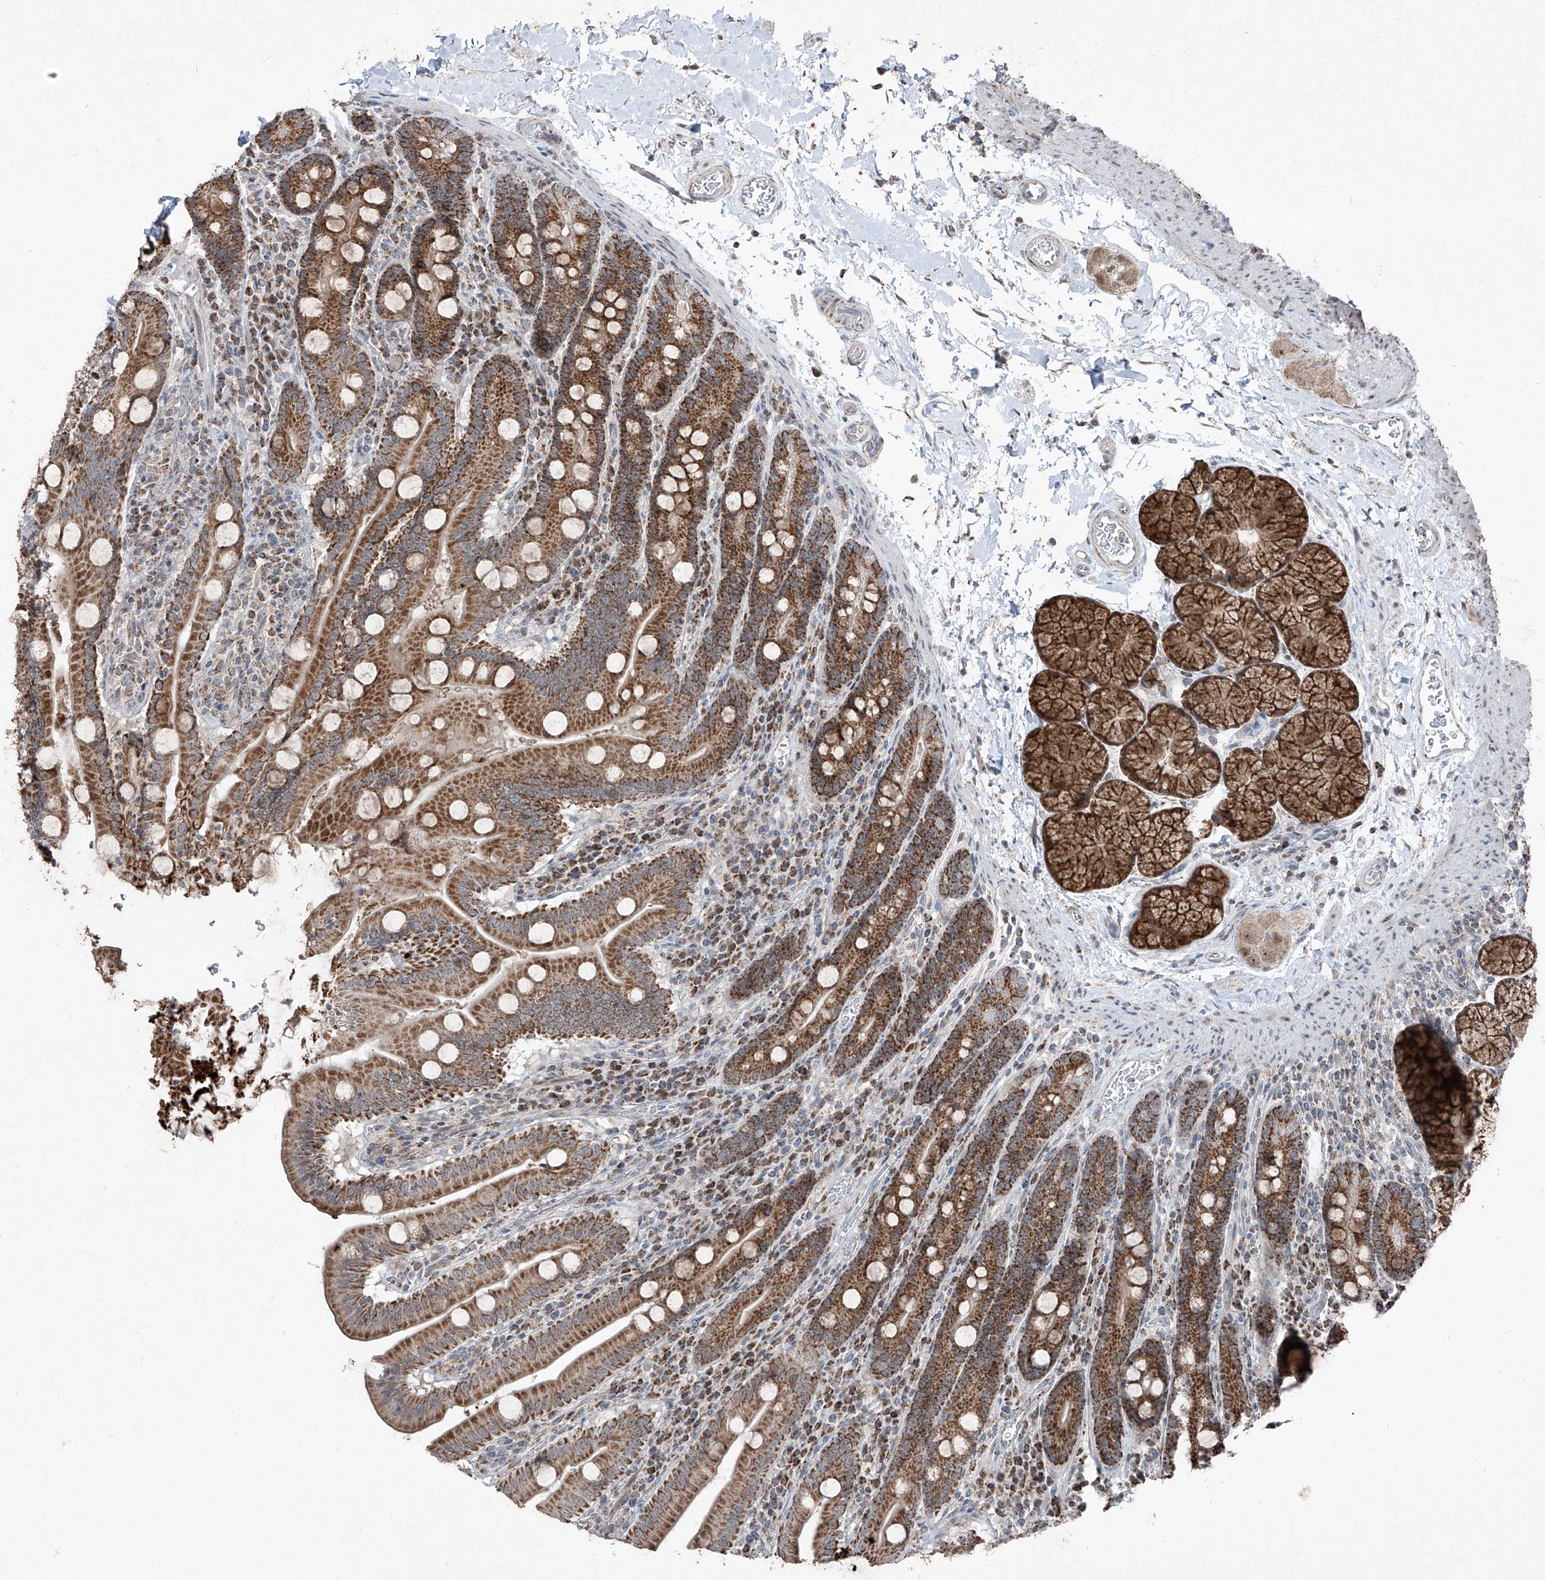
{"staining": {"intensity": "strong", "quantity": ">75%", "location": "cytoplasmic/membranous"}, "tissue": "duodenum", "cell_type": "Glandular cells", "image_type": "normal", "snomed": [{"axis": "morphology", "description": "Normal tissue, NOS"}, {"axis": "topography", "description": "Duodenum"}], "caption": "Benign duodenum was stained to show a protein in brown. There is high levels of strong cytoplasmic/membranous positivity in approximately >75% of glandular cells. (Brightfield microscopy of DAB IHC at high magnification).", "gene": "NDUFB3", "patient": {"sex": "male", "age": 35}}